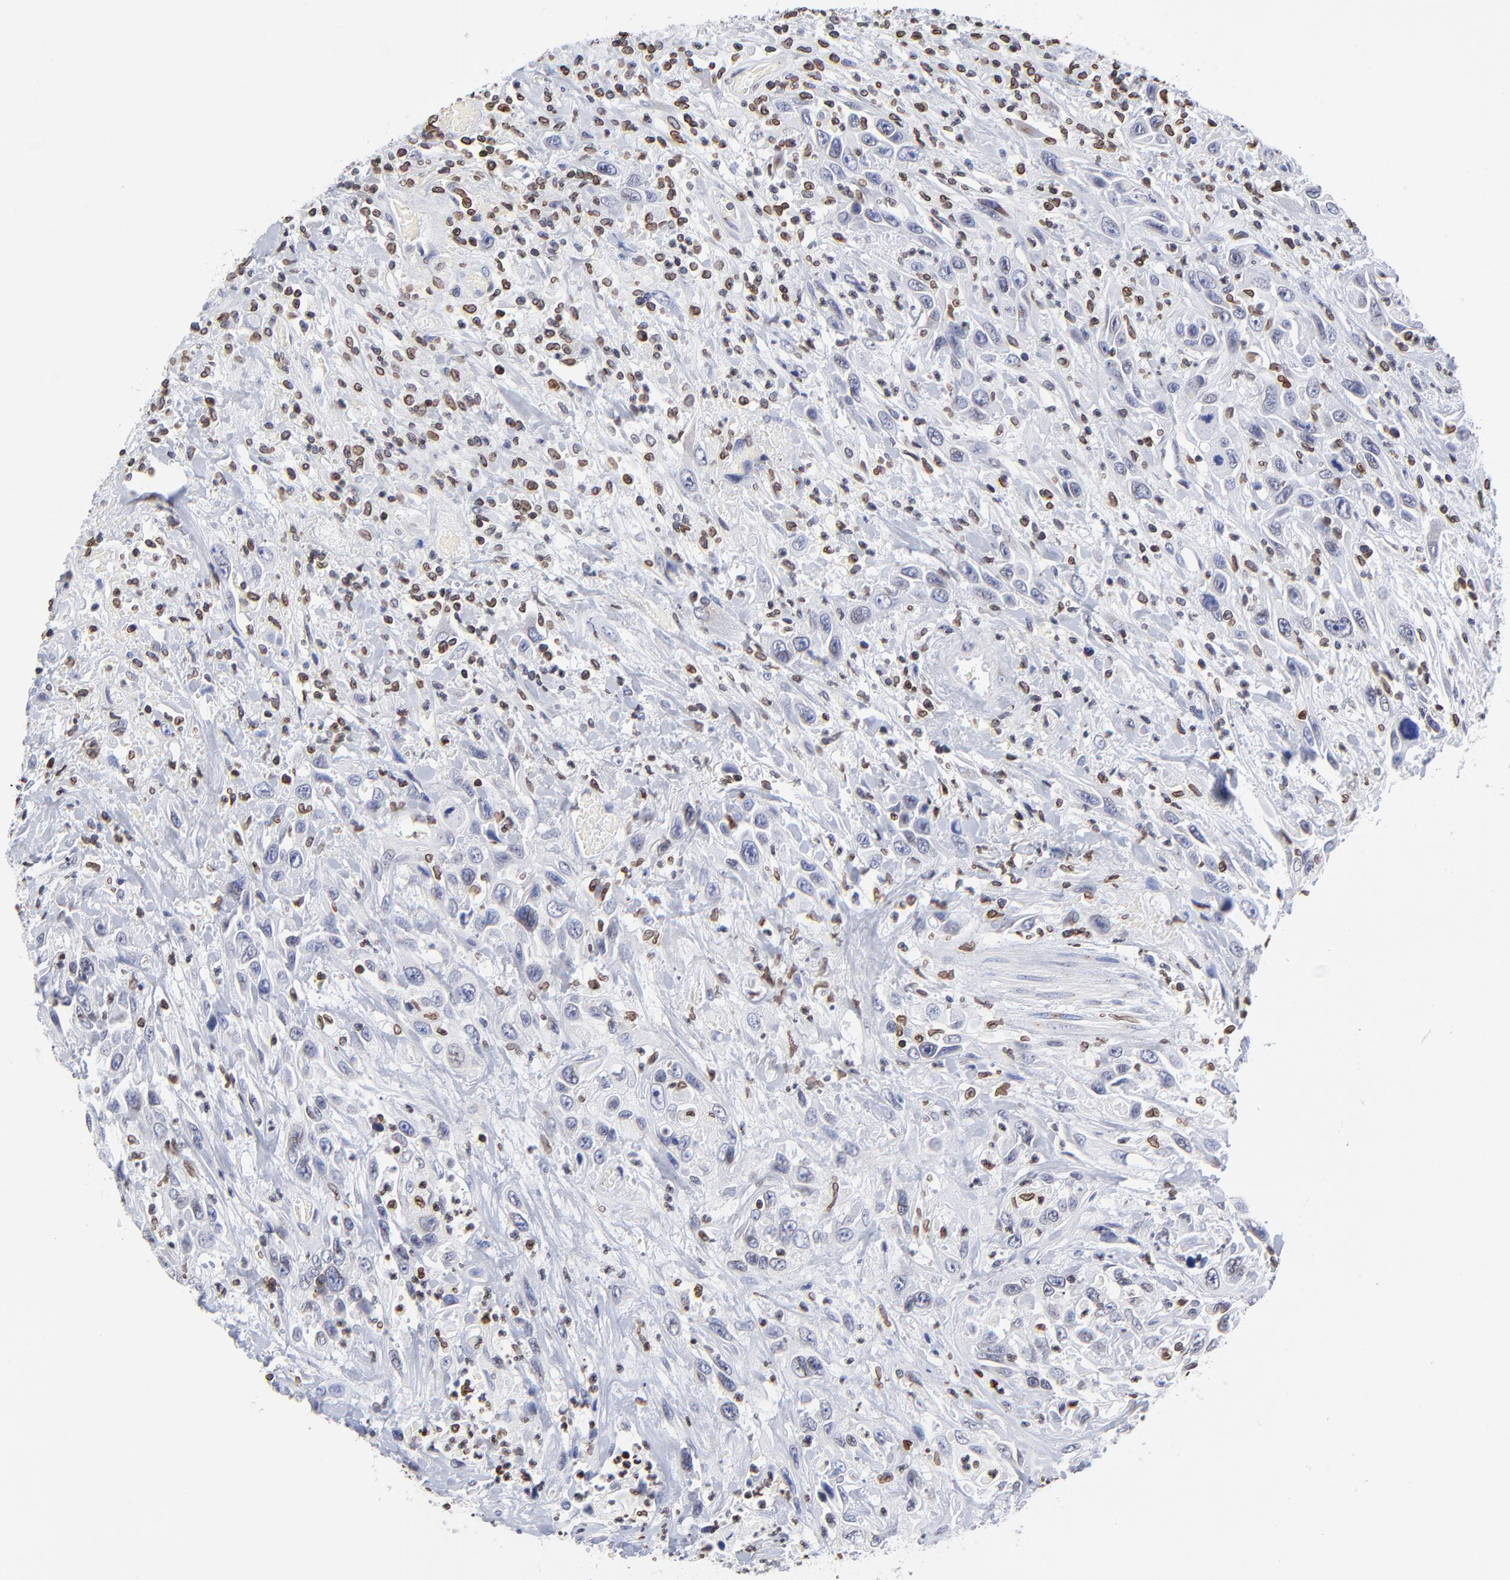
{"staining": {"intensity": "negative", "quantity": "none", "location": "none"}, "tissue": "urothelial cancer", "cell_type": "Tumor cells", "image_type": "cancer", "snomed": [{"axis": "morphology", "description": "Urothelial carcinoma, High grade"}, {"axis": "topography", "description": "Urinary bladder"}], "caption": "Tumor cells are negative for protein expression in human high-grade urothelial carcinoma.", "gene": "THAP7", "patient": {"sex": "female", "age": 84}}